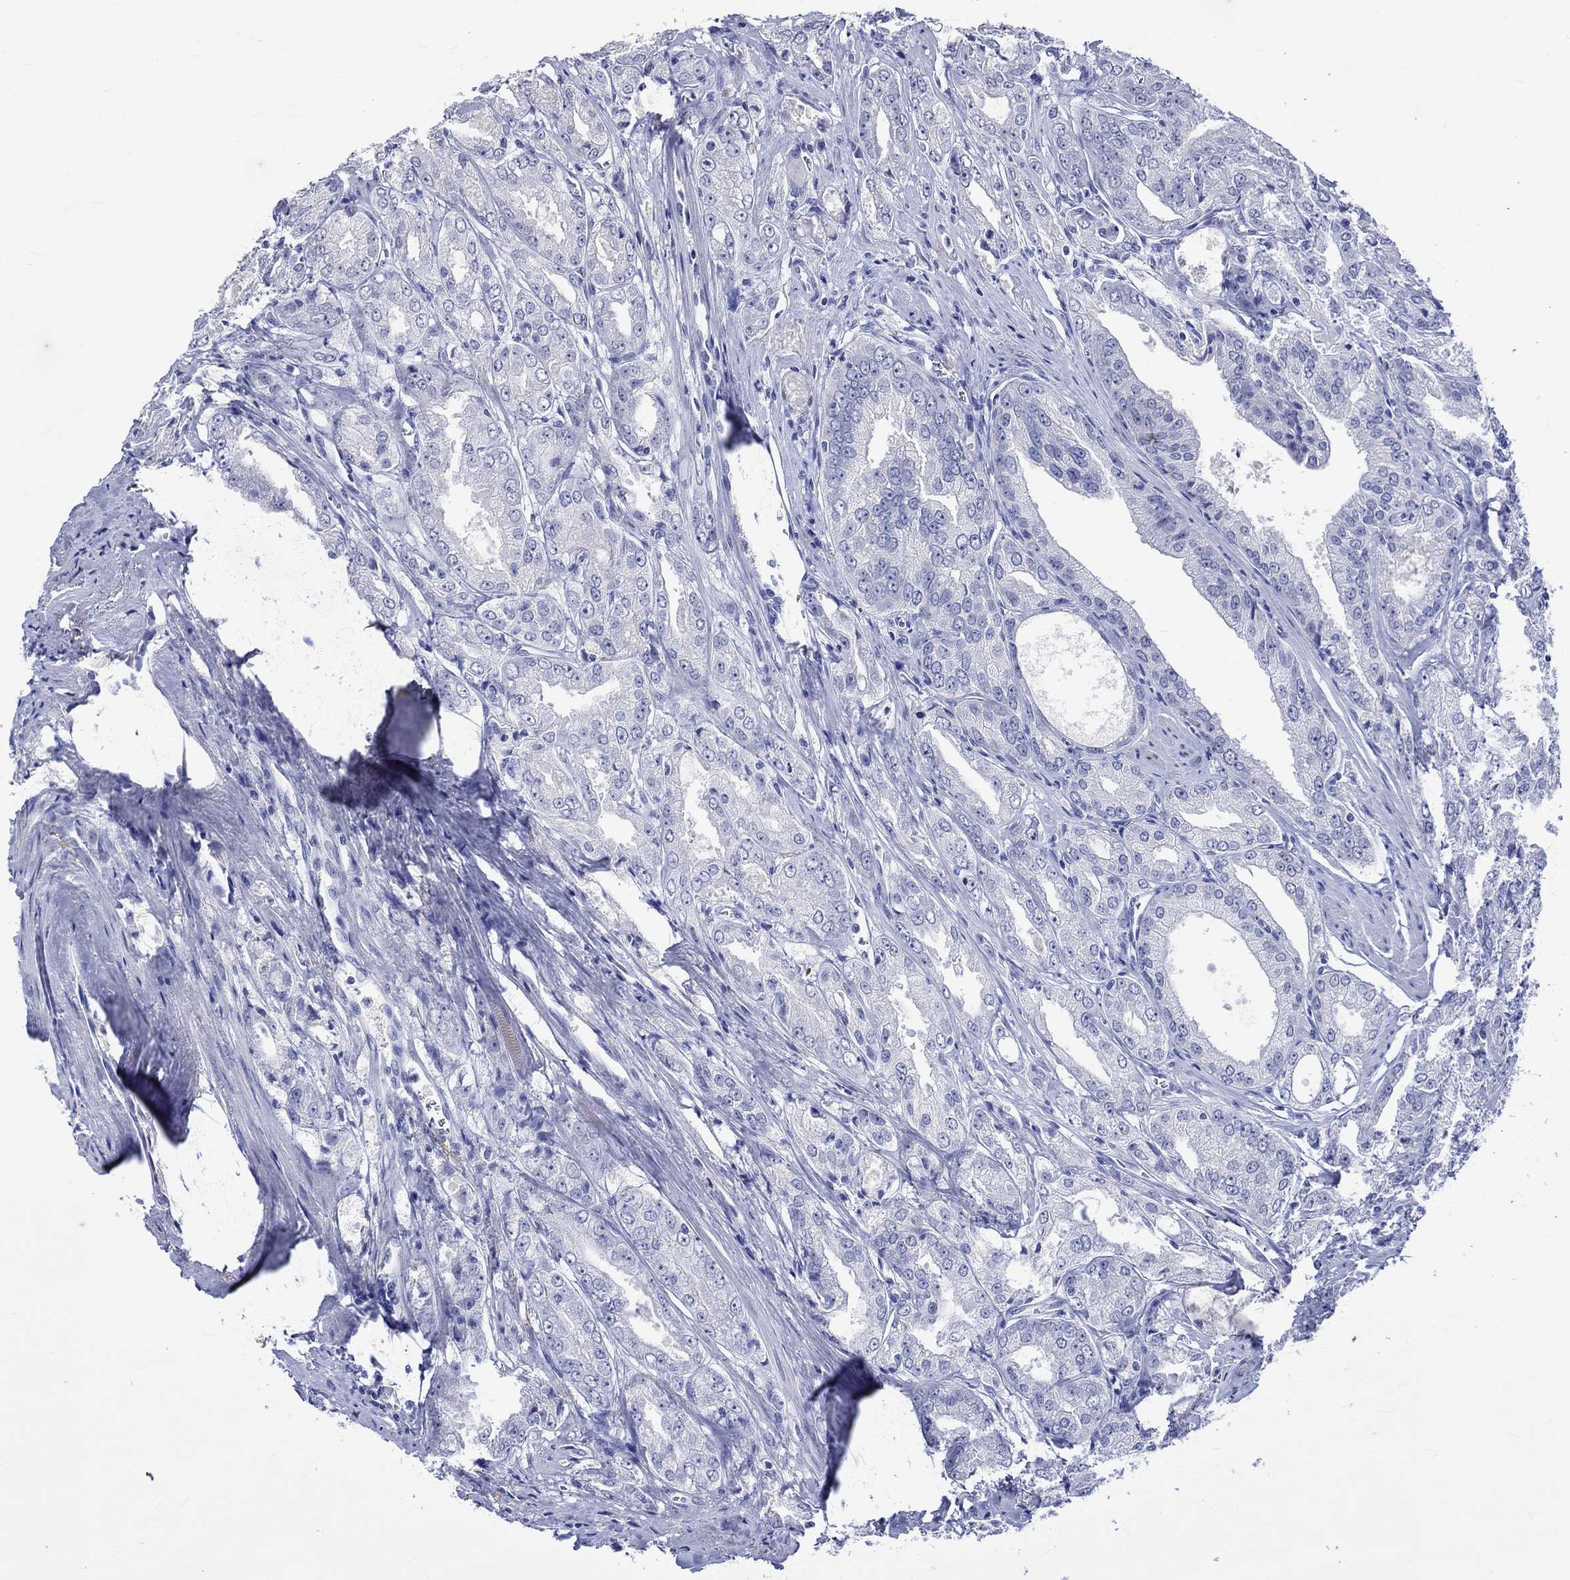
{"staining": {"intensity": "negative", "quantity": "none", "location": "none"}, "tissue": "prostate cancer", "cell_type": "Tumor cells", "image_type": "cancer", "snomed": [{"axis": "morphology", "description": "Adenocarcinoma, NOS"}, {"axis": "morphology", "description": "Adenocarcinoma, High grade"}, {"axis": "topography", "description": "Prostate"}], "caption": "A high-resolution image shows immunohistochemistry staining of prostate adenocarcinoma (high-grade), which demonstrates no significant expression in tumor cells.", "gene": "KLHL35", "patient": {"sex": "male", "age": 70}}